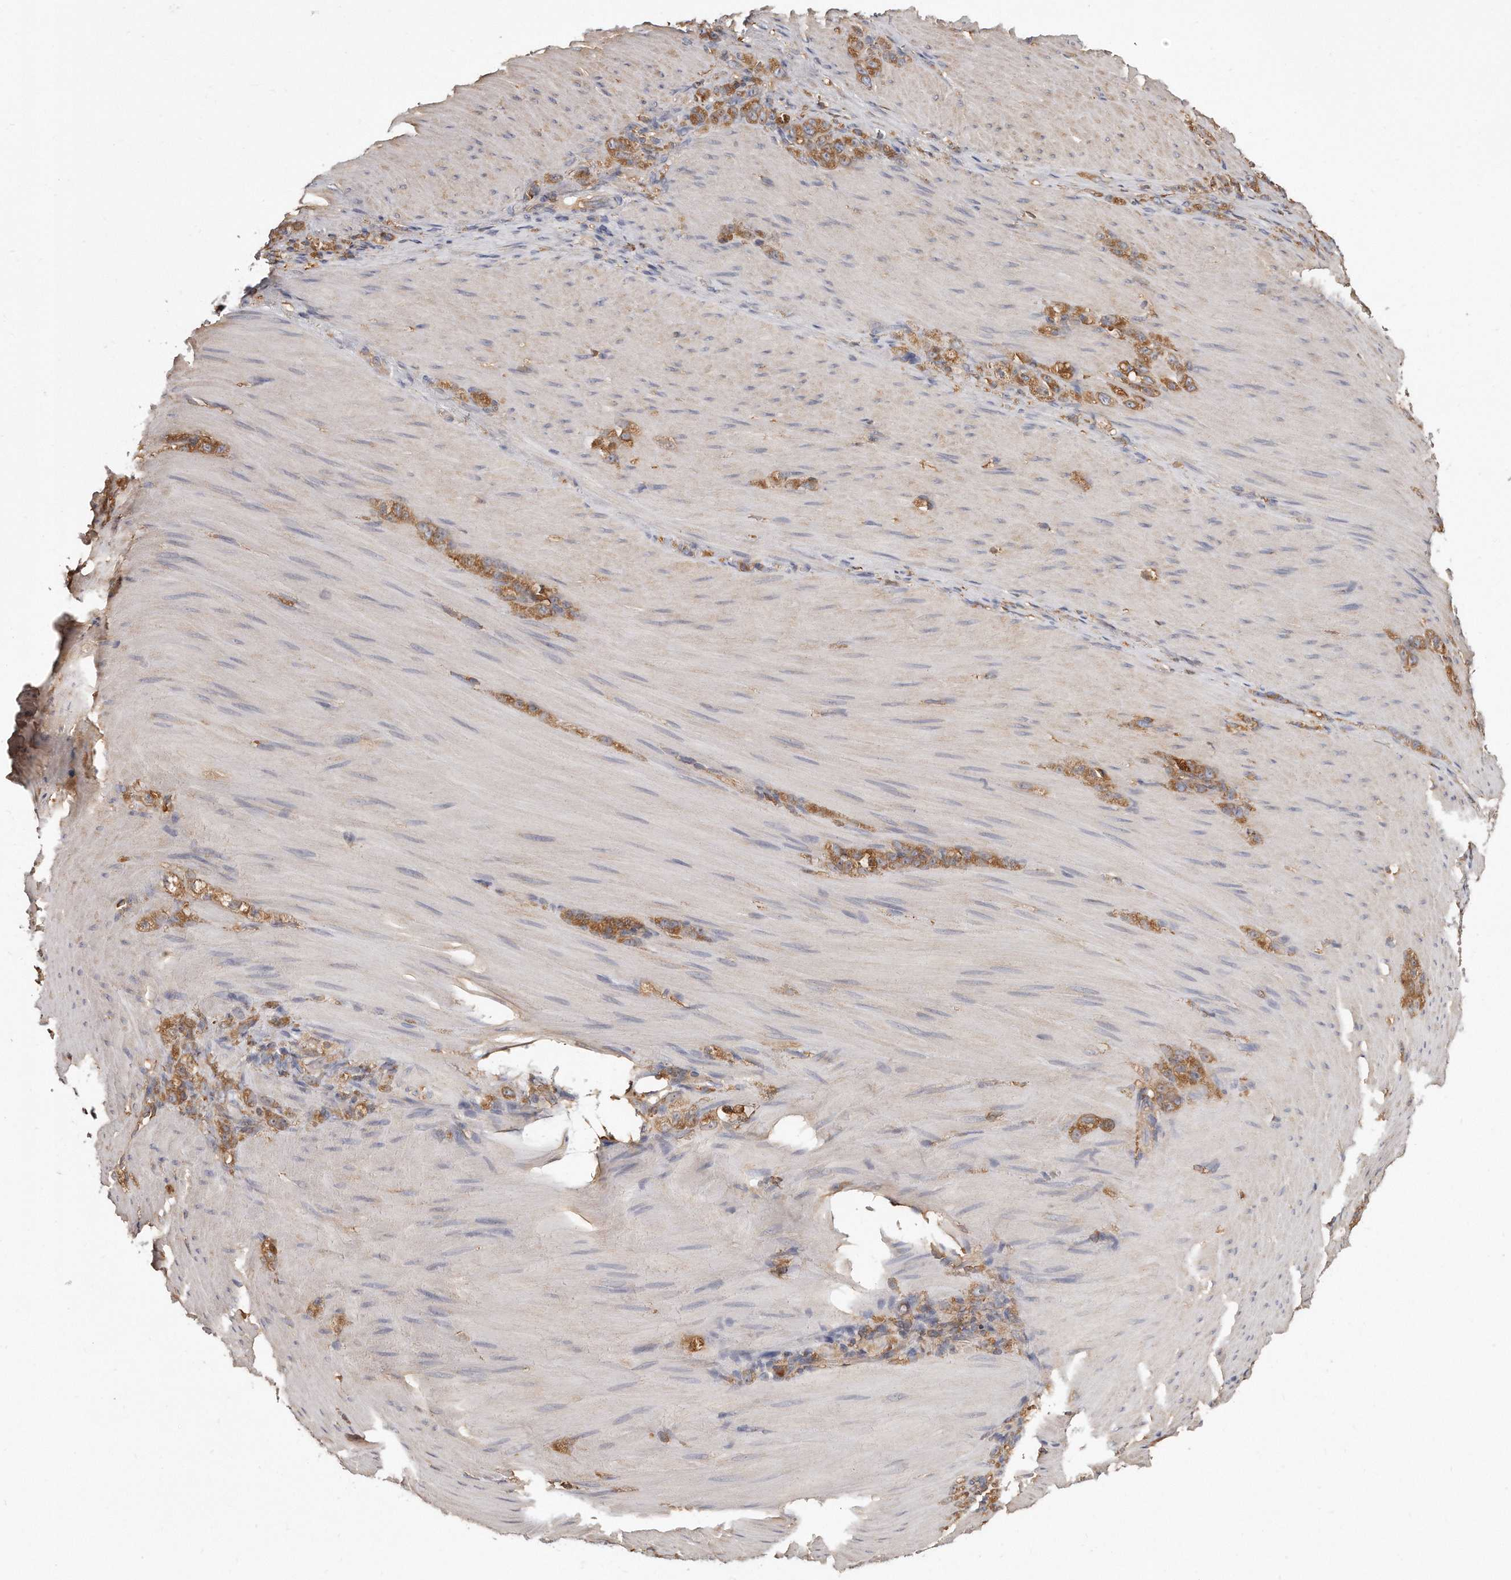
{"staining": {"intensity": "moderate", "quantity": ">75%", "location": "cytoplasmic/membranous"}, "tissue": "stomach cancer", "cell_type": "Tumor cells", "image_type": "cancer", "snomed": [{"axis": "morphology", "description": "Normal tissue, NOS"}, {"axis": "morphology", "description": "Adenocarcinoma, NOS"}, {"axis": "topography", "description": "Stomach"}], "caption": "Immunohistochemical staining of stomach cancer (adenocarcinoma) exhibits moderate cytoplasmic/membranous protein staining in about >75% of tumor cells.", "gene": "CAP1", "patient": {"sex": "male", "age": 82}}